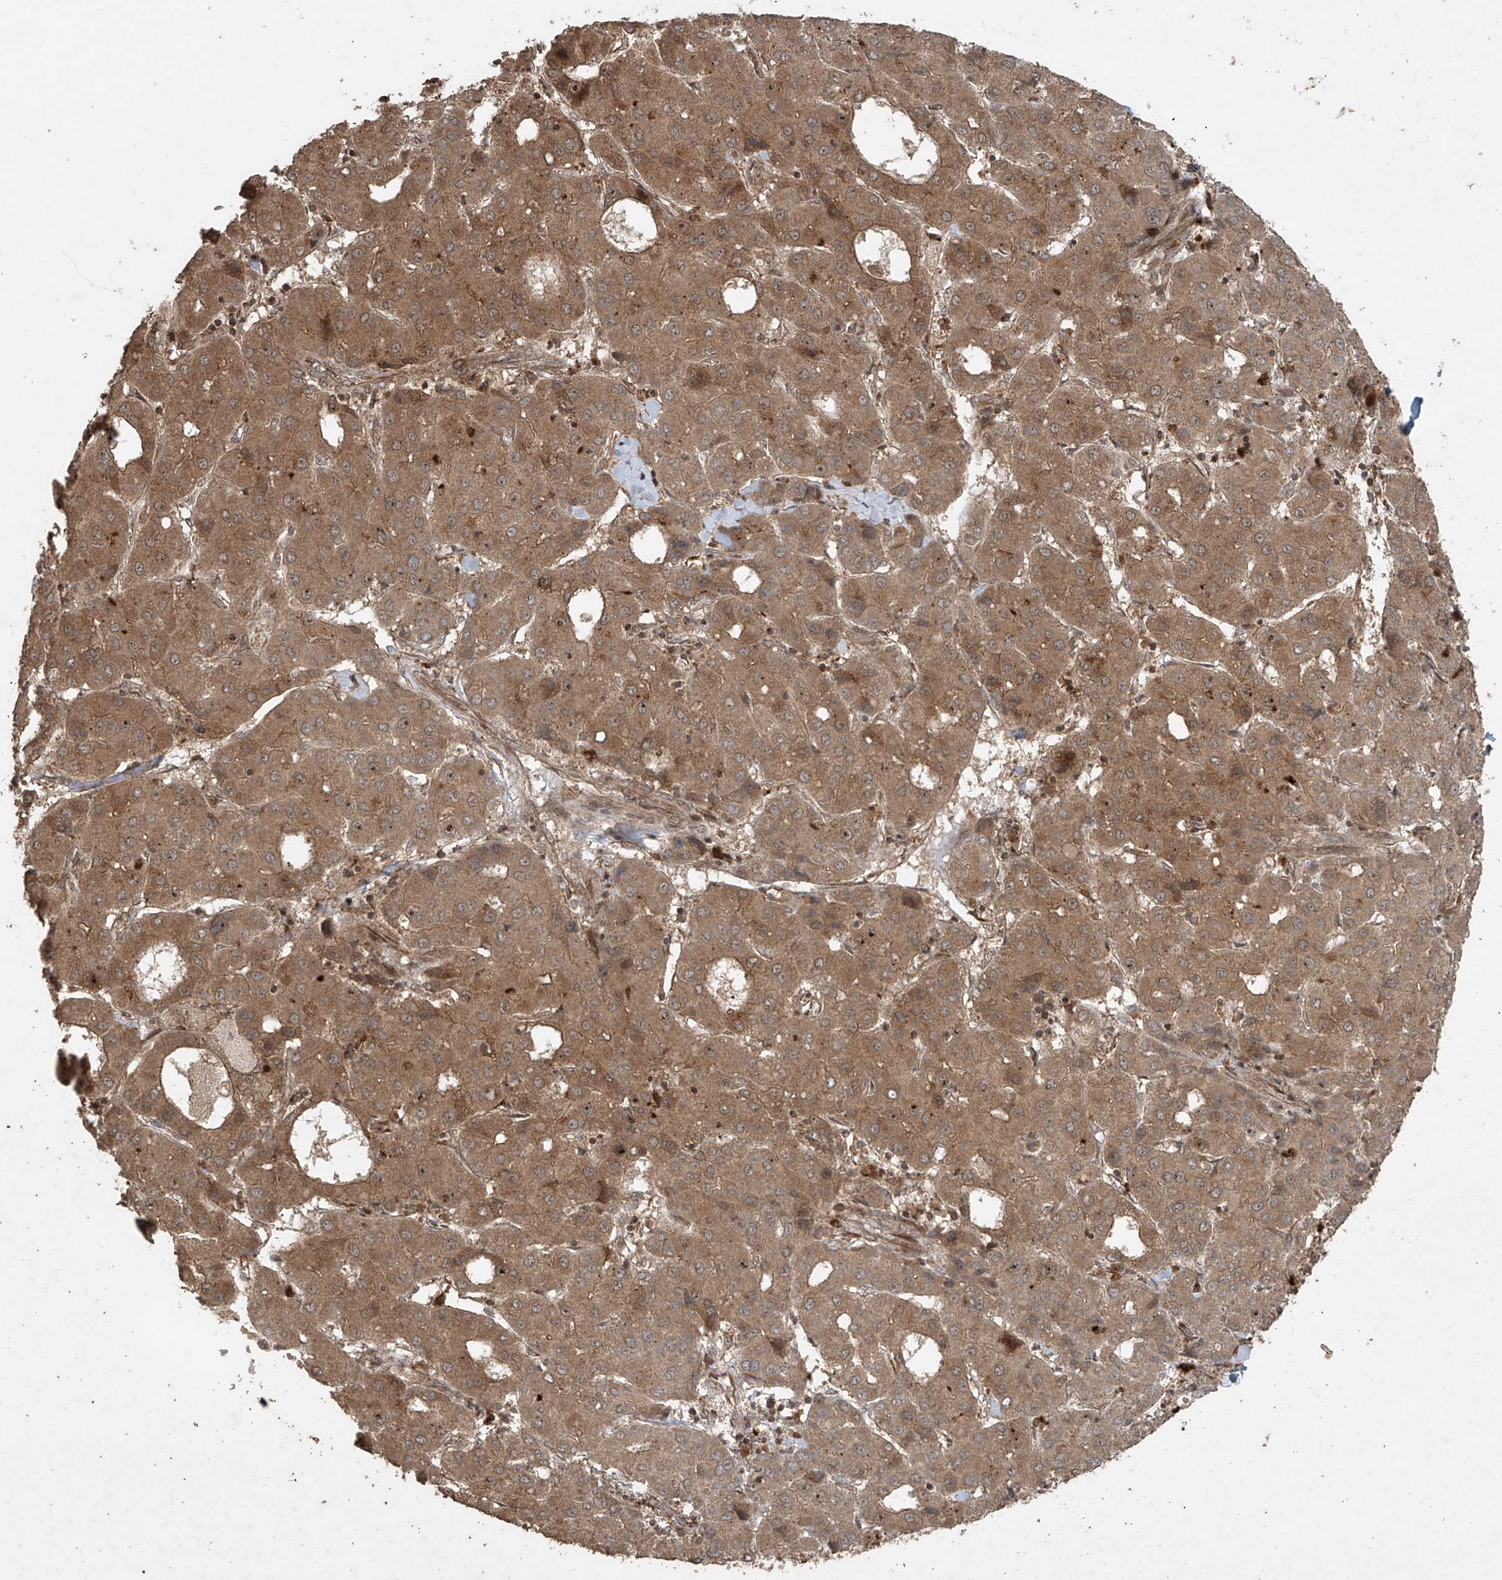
{"staining": {"intensity": "moderate", "quantity": ">75%", "location": "cytoplasmic/membranous"}, "tissue": "liver cancer", "cell_type": "Tumor cells", "image_type": "cancer", "snomed": [{"axis": "morphology", "description": "Carcinoma, Hepatocellular, NOS"}, {"axis": "topography", "description": "Liver"}], "caption": "The image displays staining of liver hepatocellular carcinoma, revealing moderate cytoplasmic/membranous protein expression (brown color) within tumor cells.", "gene": "PGPEP1", "patient": {"sex": "male", "age": 65}}